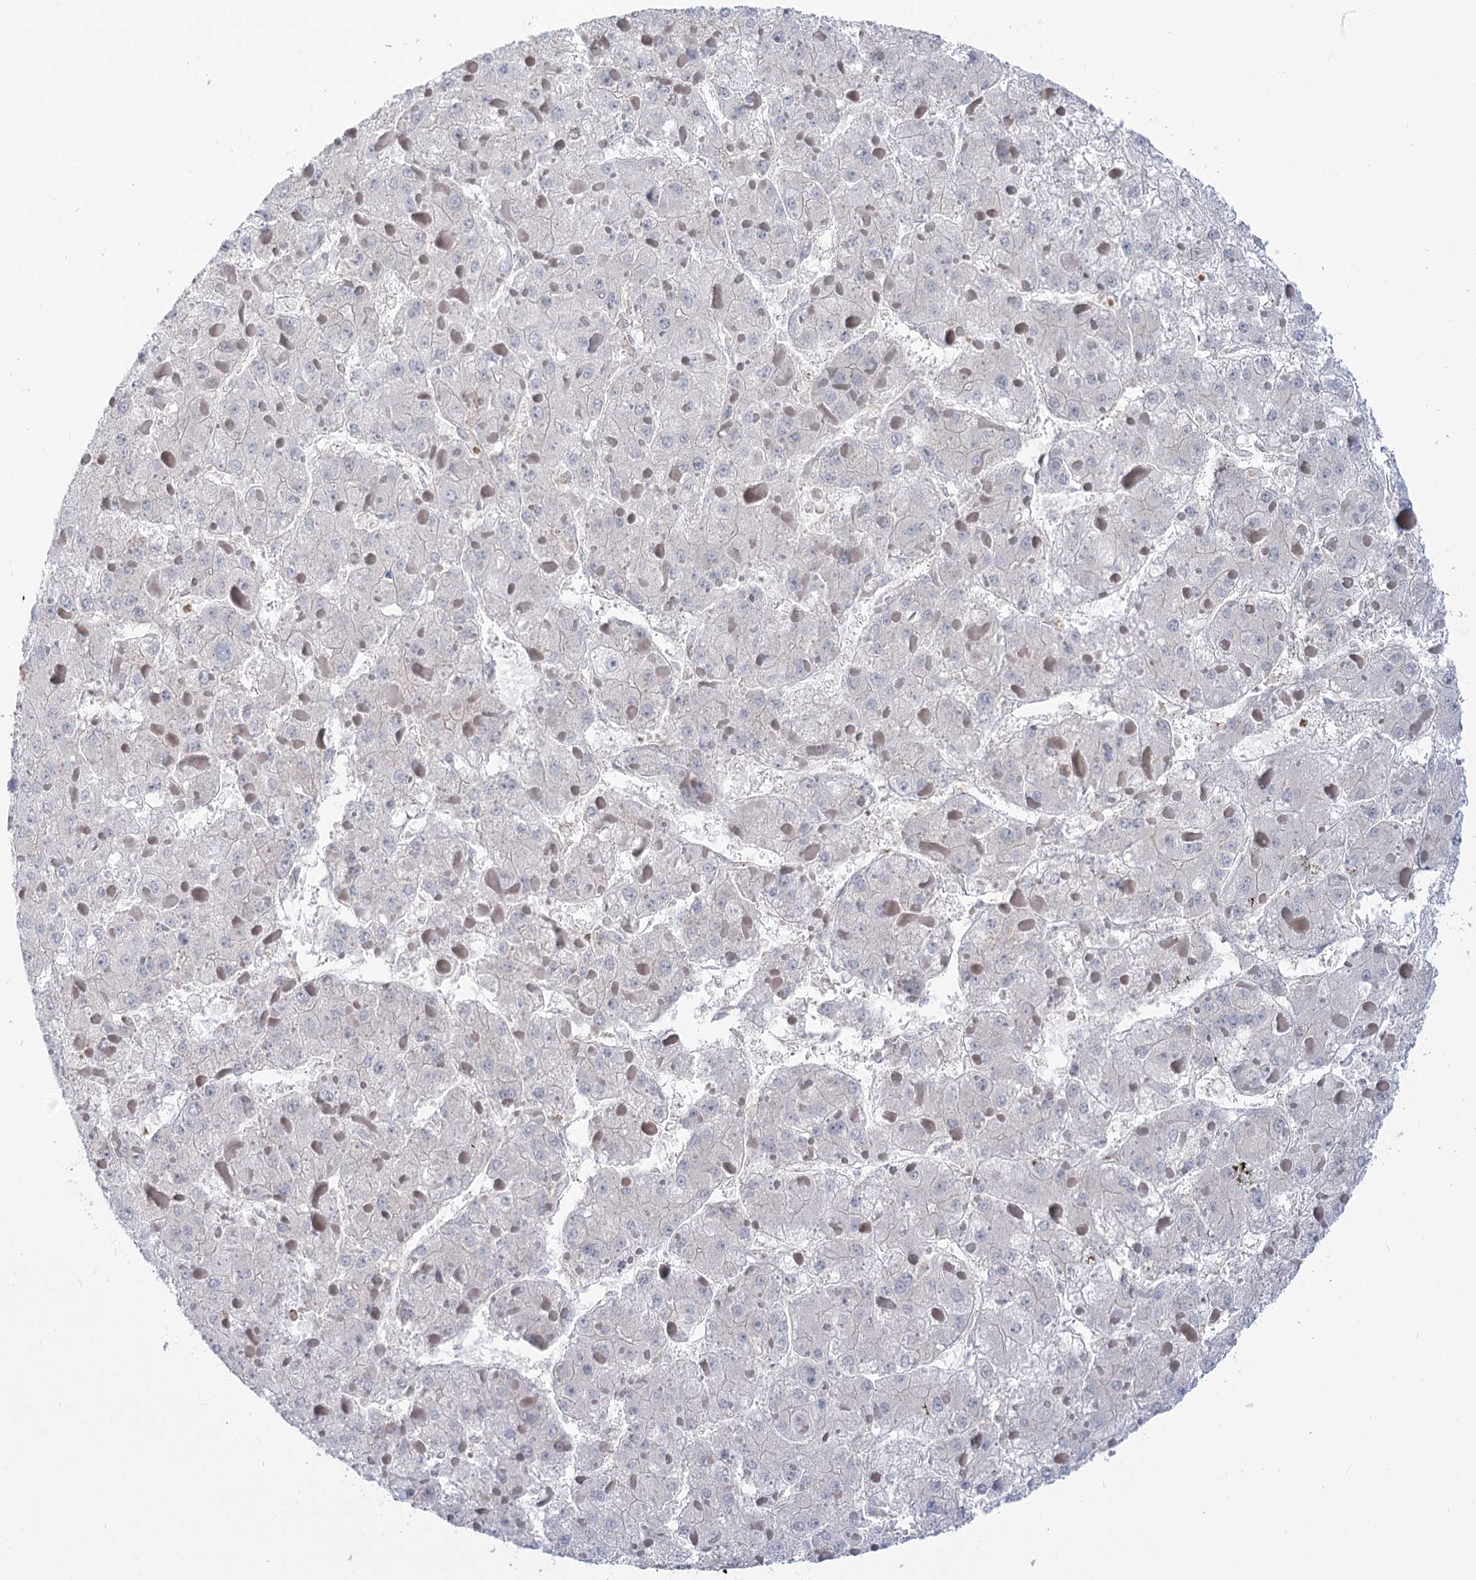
{"staining": {"intensity": "negative", "quantity": "none", "location": "none"}, "tissue": "liver cancer", "cell_type": "Tumor cells", "image_type": "cancer", "snomed": [{"axis": "morphology", "description": "Carcinoma, Hepatocellular, NOS"}, {"axis": "topography", "description": "Liver"}], "caption": "A photomicrograph of liver cancer (hepatocellular carcinoma) stained for a protein demonstrates no brown staining in tumor cells. (Stains: DAB immunohistochemistry with hematoxylin counter stain, Microscopy: brightfield microscopy at high magnification).", "gene": "MTMR3", "patient": {"sex": "female", "age": 73}}